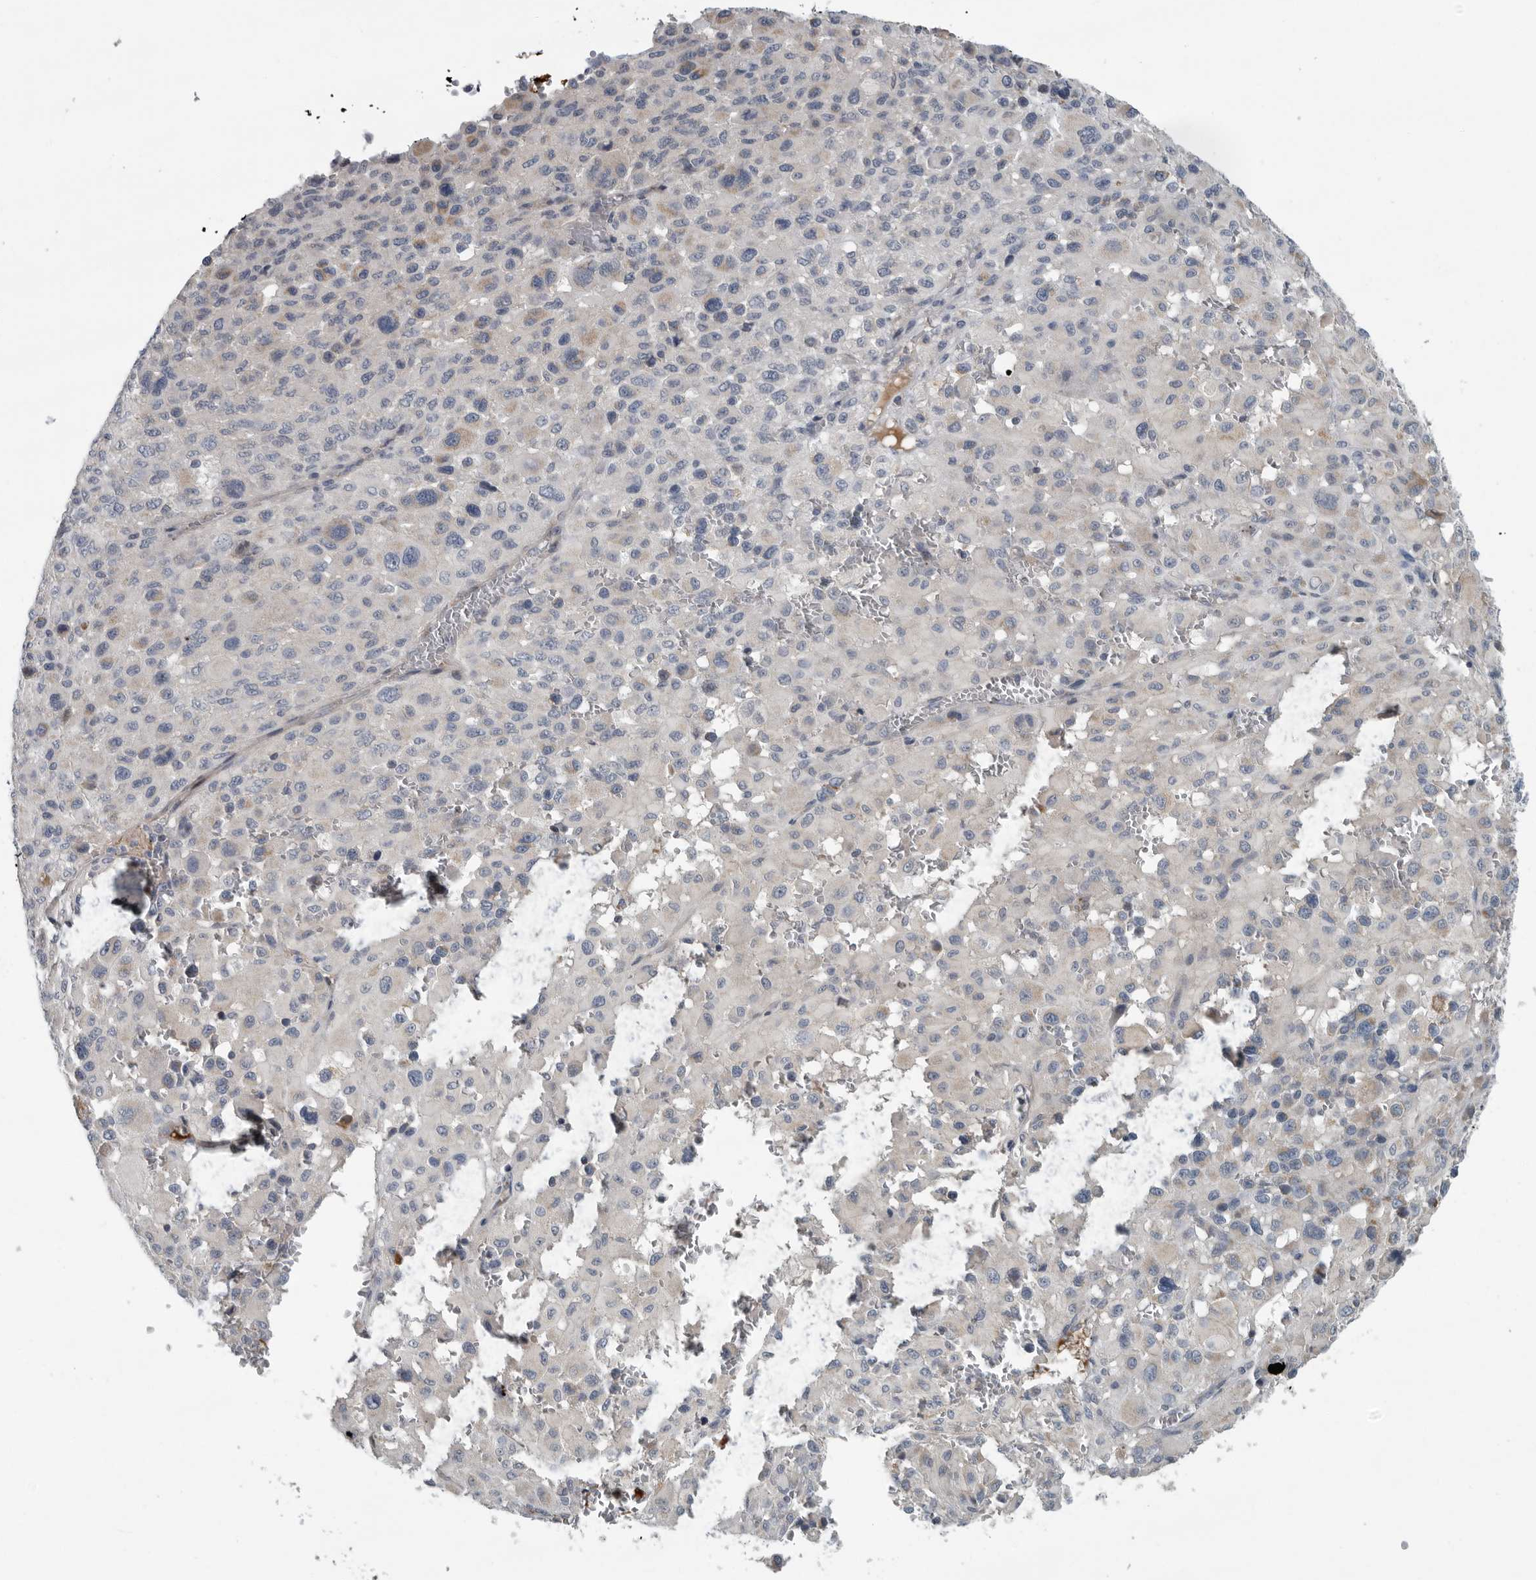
{"staining": {"intensity": "negative", "quantity": "none", "location": "none"}, "tissue": "melanoma", "cell_type": "Tumor cells", "image_type": "cancer", "snomed": [{"axis": "morphology", "description": "Malignant melanoma, Metastatic site"}, {"axis": "topography", "description": "Skin"}], "caption": "Immunohistochemistry histopathology image of melanoma stained for a protein (brown), which demonstrates no staining in tumor cells.", "gene": "MPP3", "patient": {"sex": "female", "age": 74}}